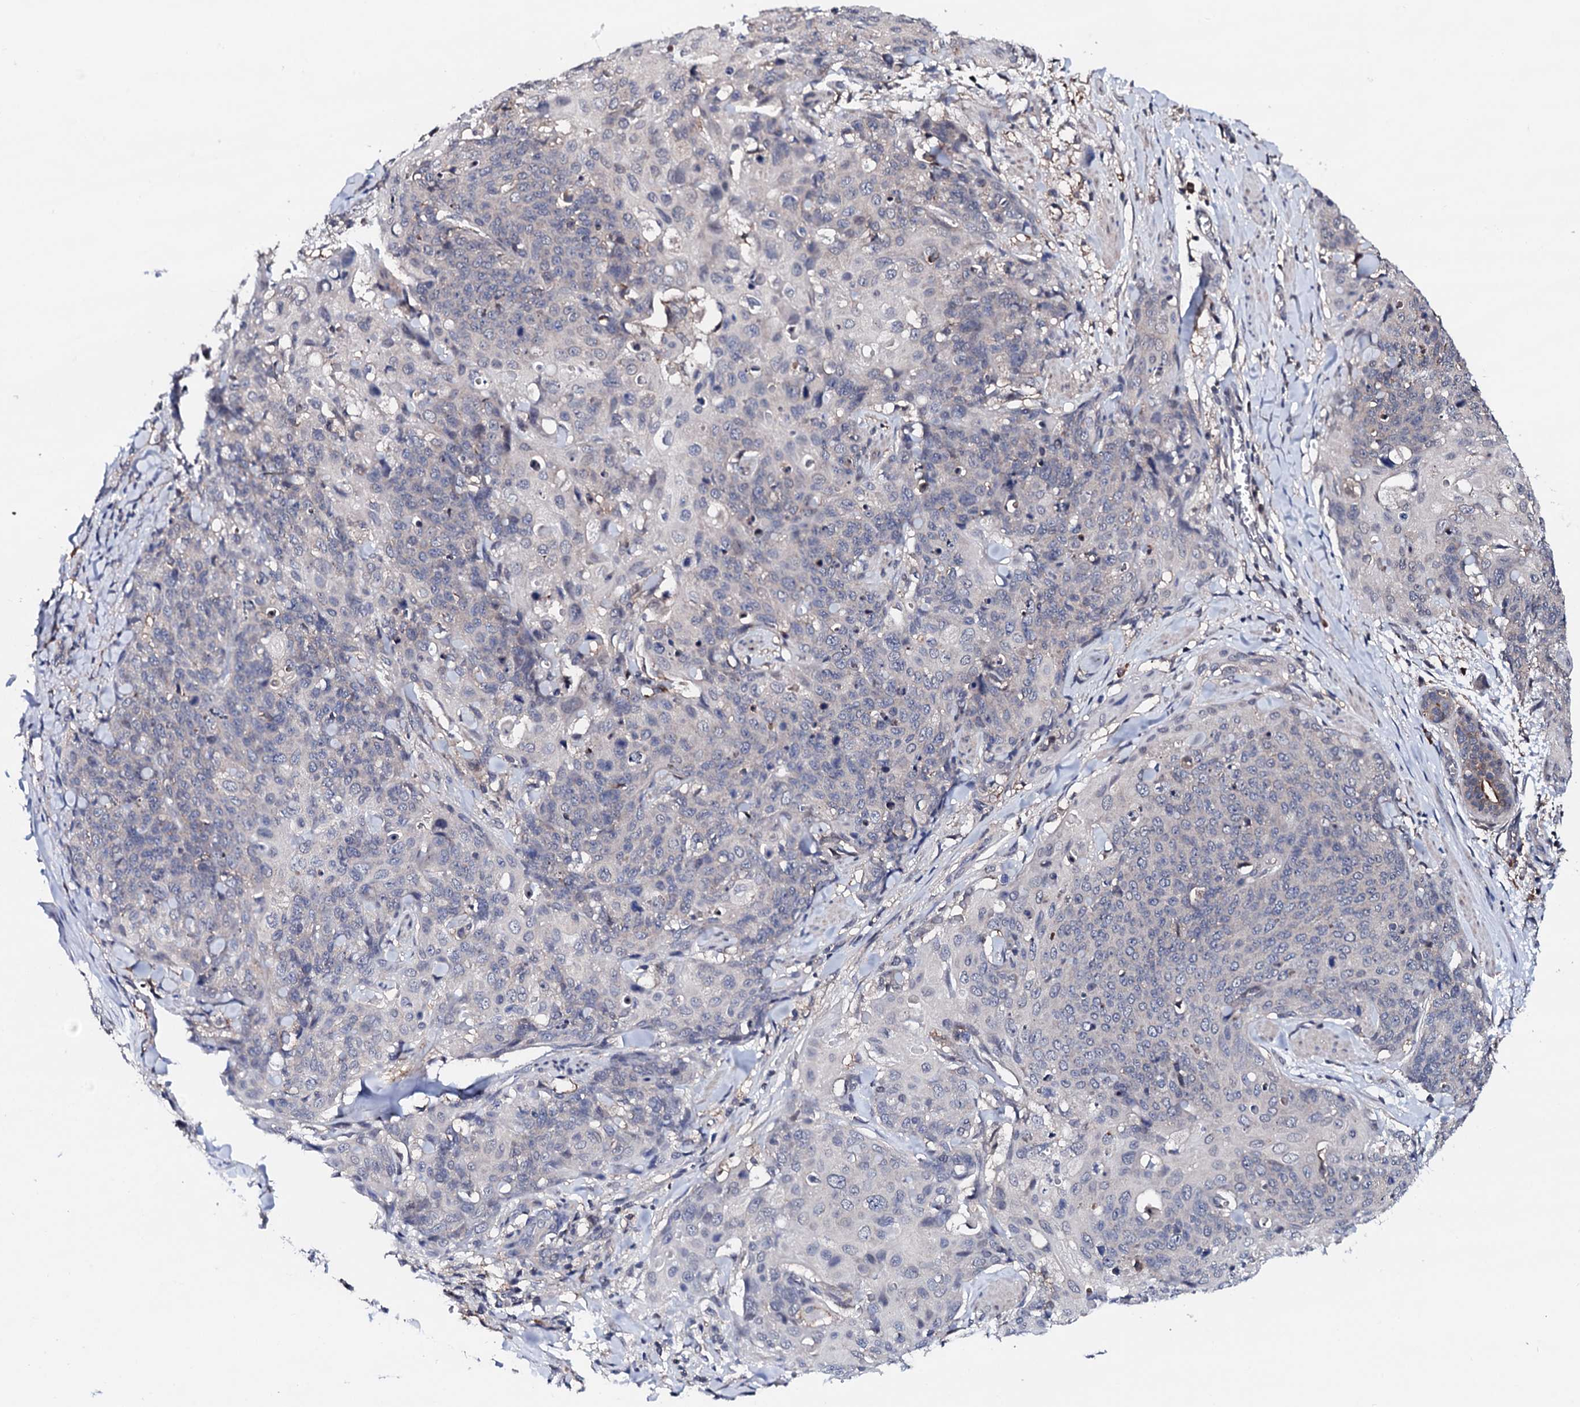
{"staining": {"intensity": "negative", "quantity": "none", "location": "none"}, "tissue": "skin cancer", "cell_type": "Tumor cells", "image_type": "cancer", "snomed": [{"axis": "morphology", "description": "Squamous cell carcinoma, NOS"}, {"axis": "topography", "description": "Skin"}, {"axis": "topography", "description": "Vulva"}], "caption": "Protein analysis of skin cancer (squamous cell carcinoma) reveals no significant staining in tumor cells. Nuclei are stained in blue.", "gene": "EDC3", "patient": {"sex": "female", "age": 85}}